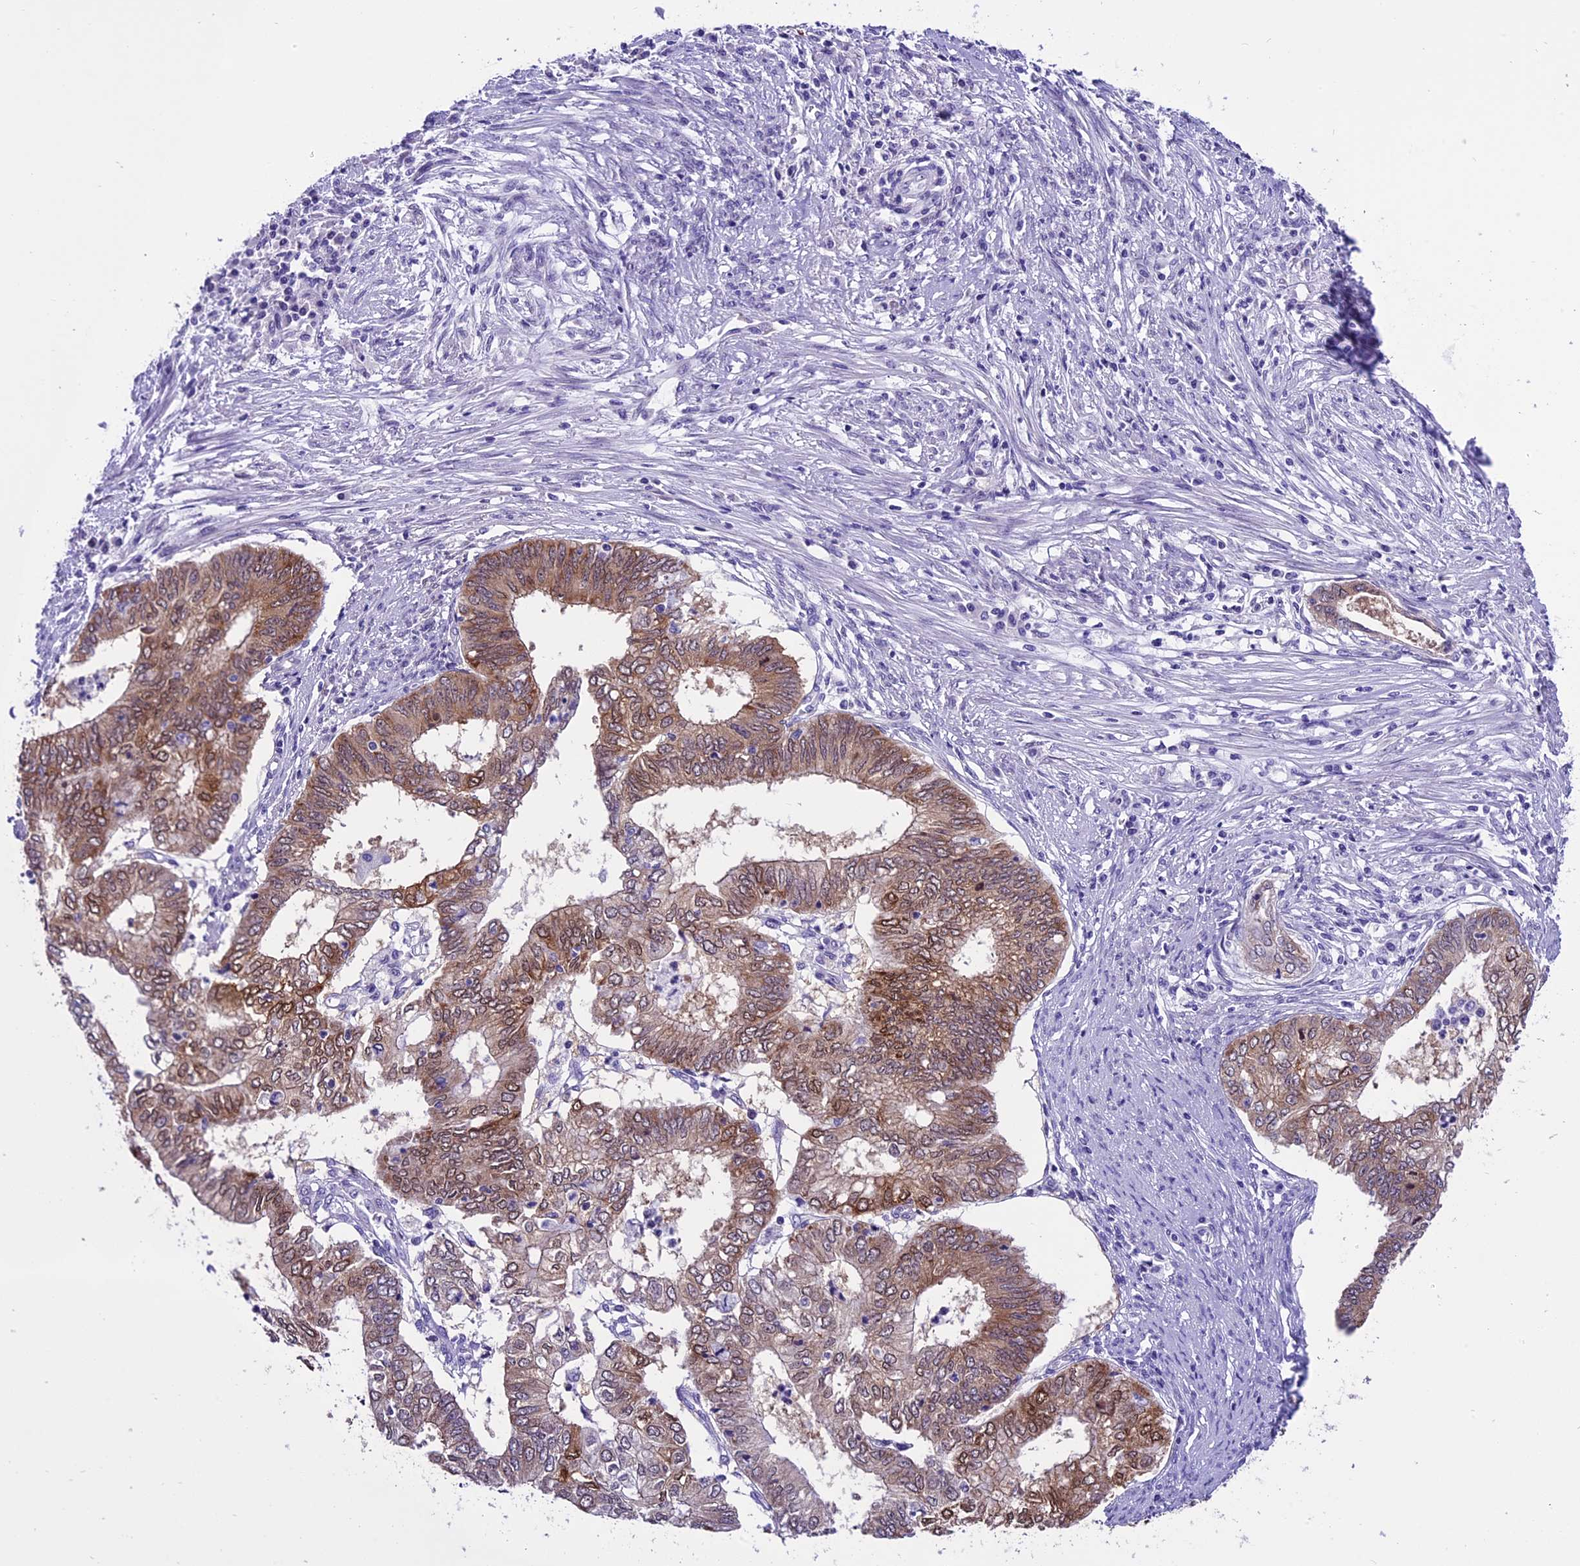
{"staining": {"intensity": "moderate", "quantity": "25%-75%", "location": "cytoplasmic/membranous,nuclear"}, "tissue": "endometrial cancer", "cell_type": "Tumor cells", "image_type": "cancer", "snomed": [{"axis": "morphology", "description": "Adenocarcinoma, NOS"}, {"axis": "topography", "description": "Endometrium"}], "caption": "Immunohistochemical staining of endometrial cancer (adenocarcinoma) exhibits medium levels of moderate cytoplasmic/membranous and nuclear protein positivity in approximately 25%-75% of tumor cells.", "gene": "PRR15", "patient": {"sex": "female", "age": 68}}